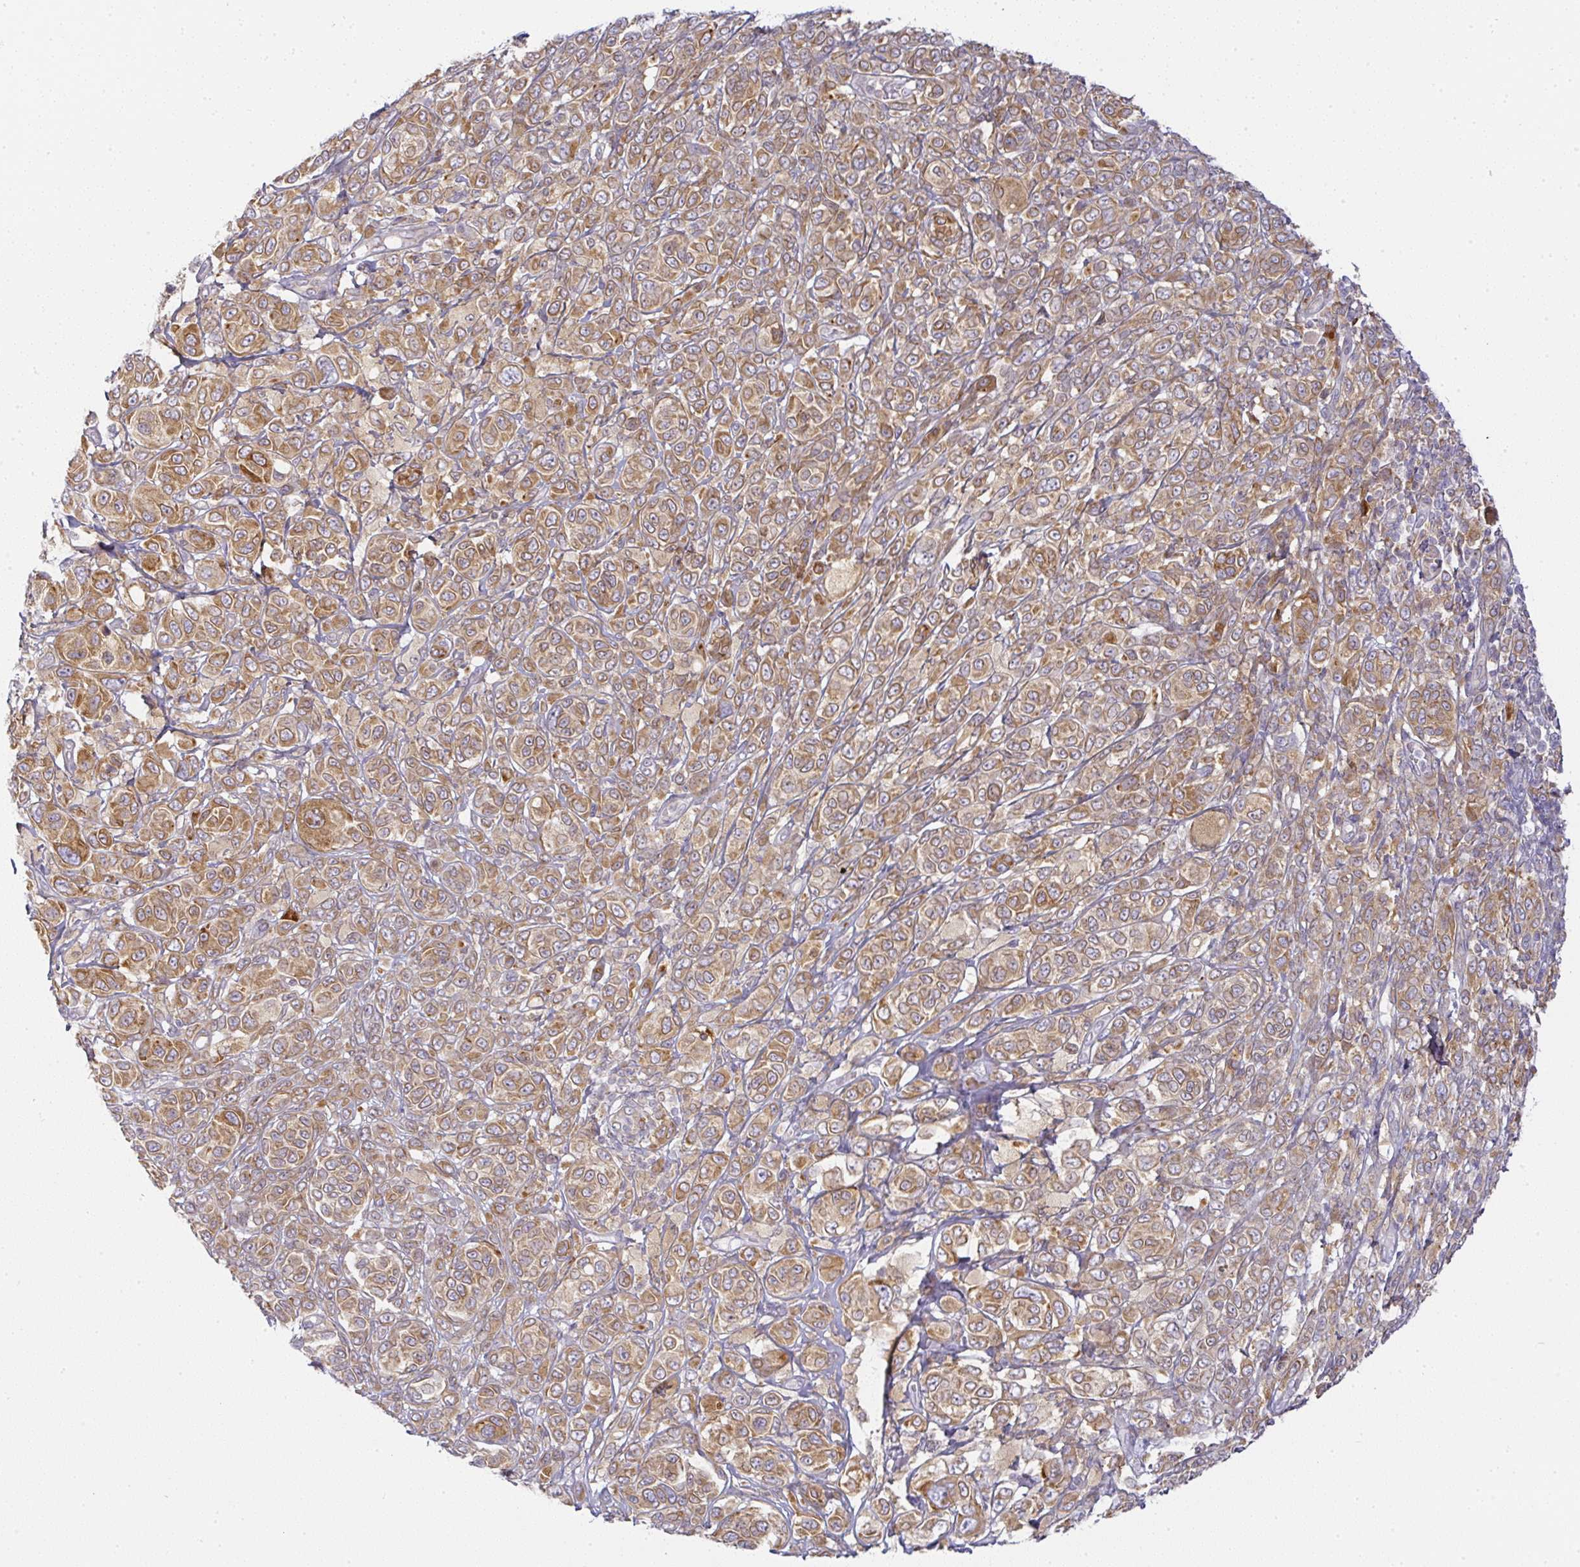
{"staining": {"intensity": "moderate", "quantity": ">75%", "location": "cytoplasmic/membranous"}, "tissue": "melanoma", "cell_type": "Tumor cells", "image_type": "cancer", "snomed": [{"axis": "morphology", "description": "Malignant melanoma, NOS"}, {"axis": "topography", "description": "Skin"}], "caption": "Protein staining displays moderate cytoplasmic/membranous staining in about >75% of tumor cells in malignant melanoma.", "gene": "DERL2", "patient": {"sex": "male", "age": 42}}